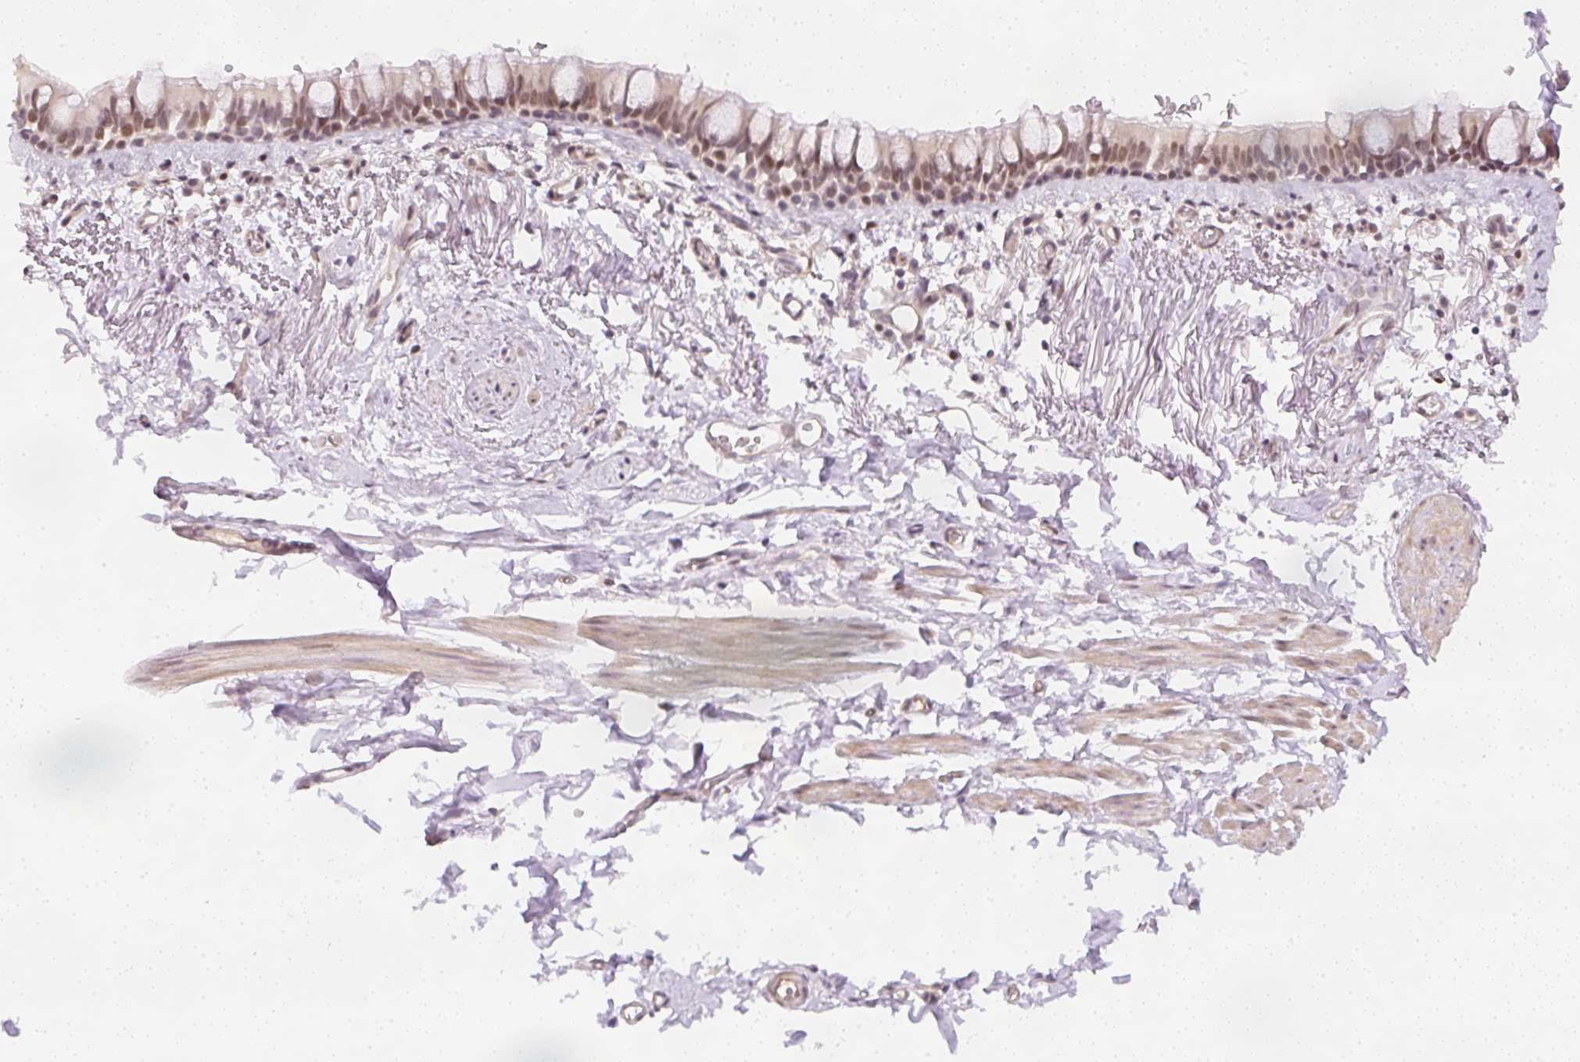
{"staining": {"intensity": "moderate", "quantity": ">75%", "location": "nuclear"}, "tissue": "bronchus", "cell_type": "Respiratory epithelial cells", "image_type": "normal", "snomed": [{"axis": "morphology", "description": "Normal tissue, NOS"}, {"axis": "topography", "description": "Bronchus"}], "caption": "Bronchus was stained to show a protein in brown. There is medium levels of moderate nuclear staining in about >75% of respiratory epithelial cells. Using DAB (3,3'-diaminobenzidine) (brown) and hematoxylin (blue) stains, captured at high magnification using brightfield microscopy.", "gene": "DPPA4", "patient": {"sex": "male", "age": 67}}